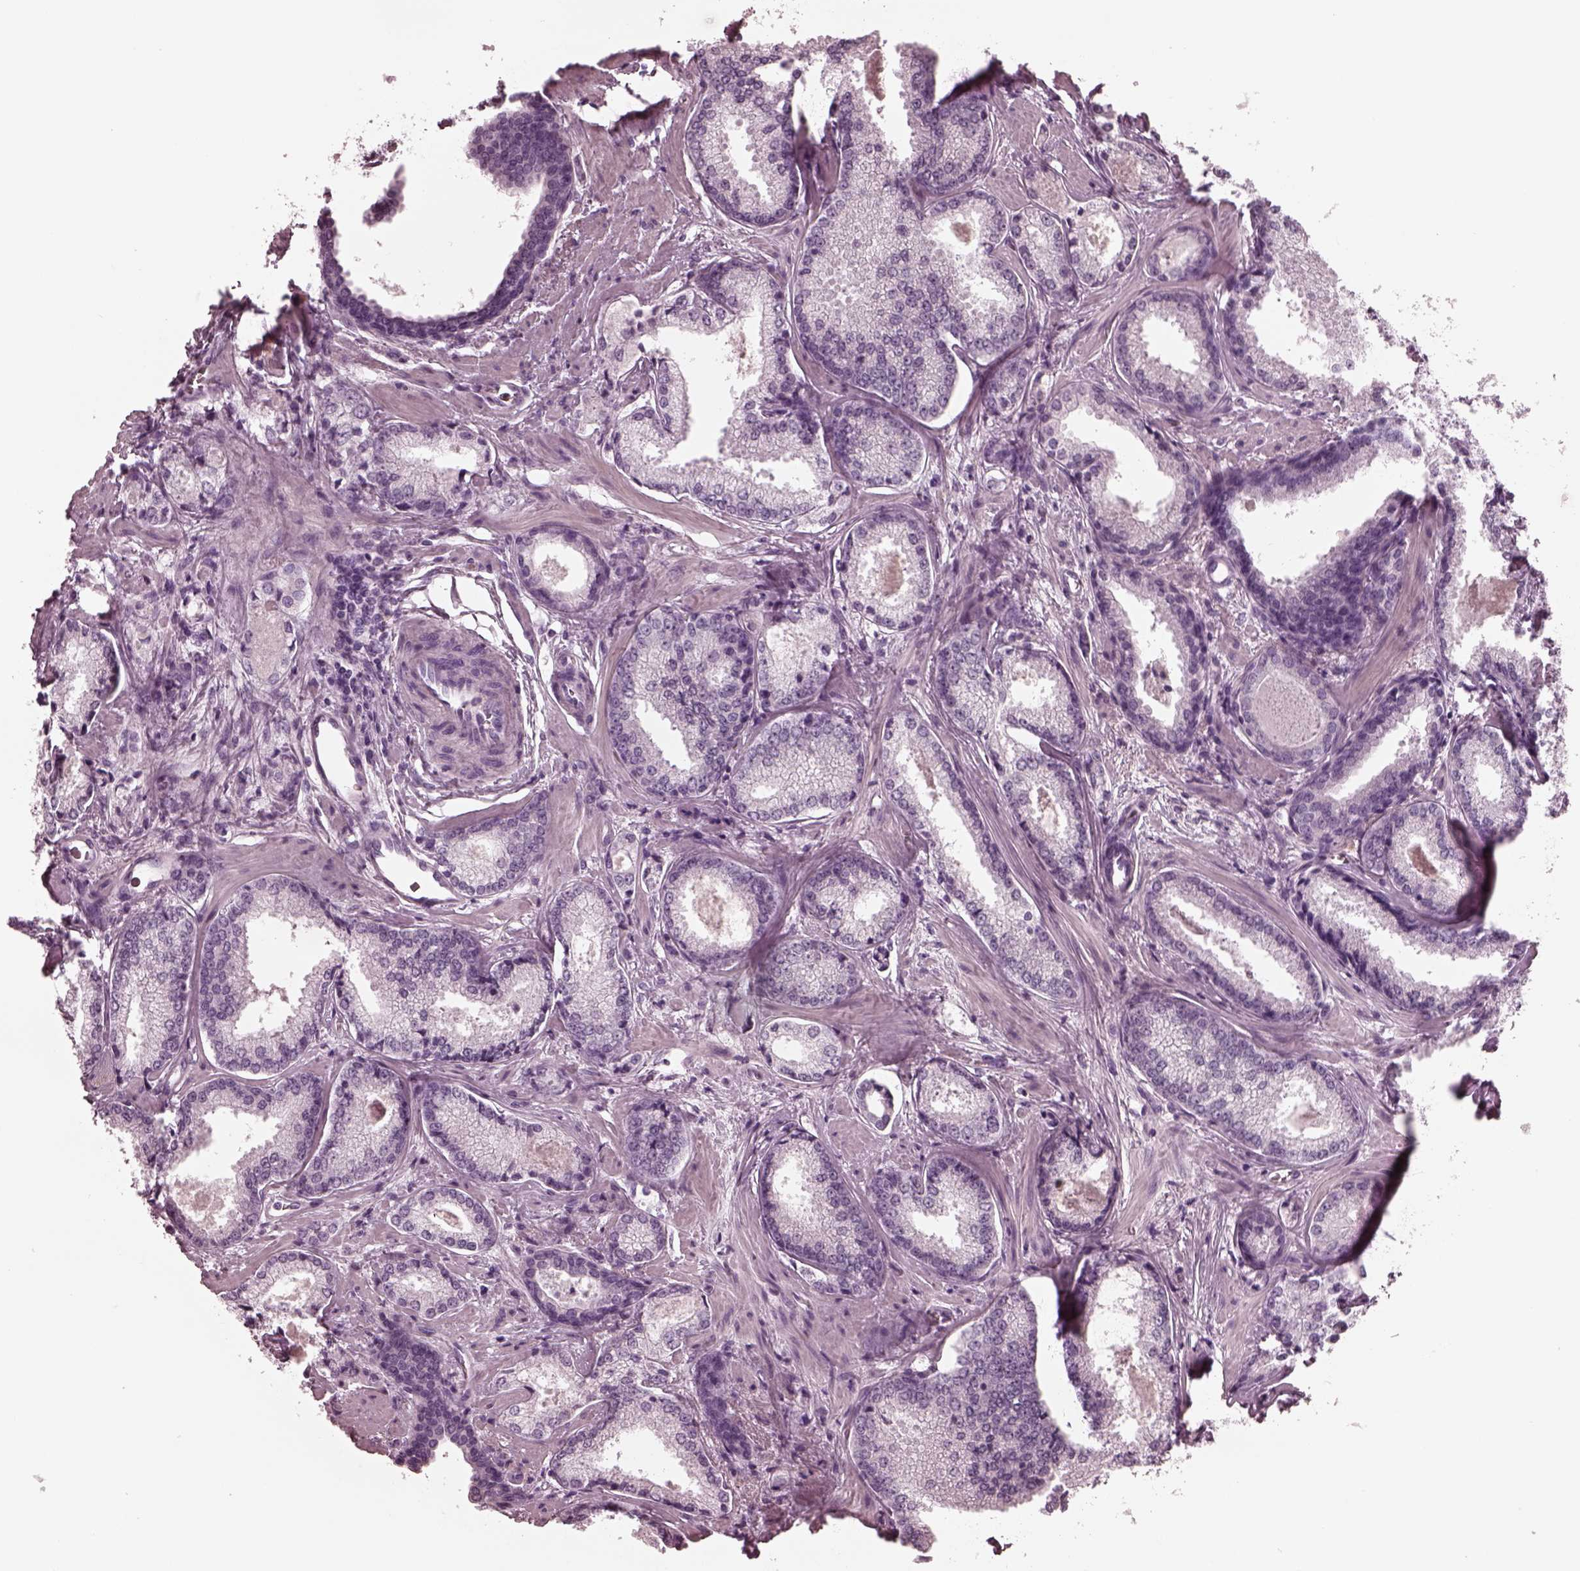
{"staining": {"intensity": "negative", "quantity": "none", "location": "none"}, "tissue": "prostate cancer", "cell_type": "Tumor cells", "image_type": "cancer", "snomed": [{"axis": "morphology", "description": "Adenocarcinoma, Low grade"}, {"axis": "topography", "description": "Prostate"}], "caption": "Immunohistochemistry histopathology image of neoplastic tissue: human prostate cancer stained with DAB (3,3'-diaminobenzidine) demonstrates no significant protein positivity in tumor cells.", "gene": "GRM6", "patient": {"sex": "male", "age": 56}}